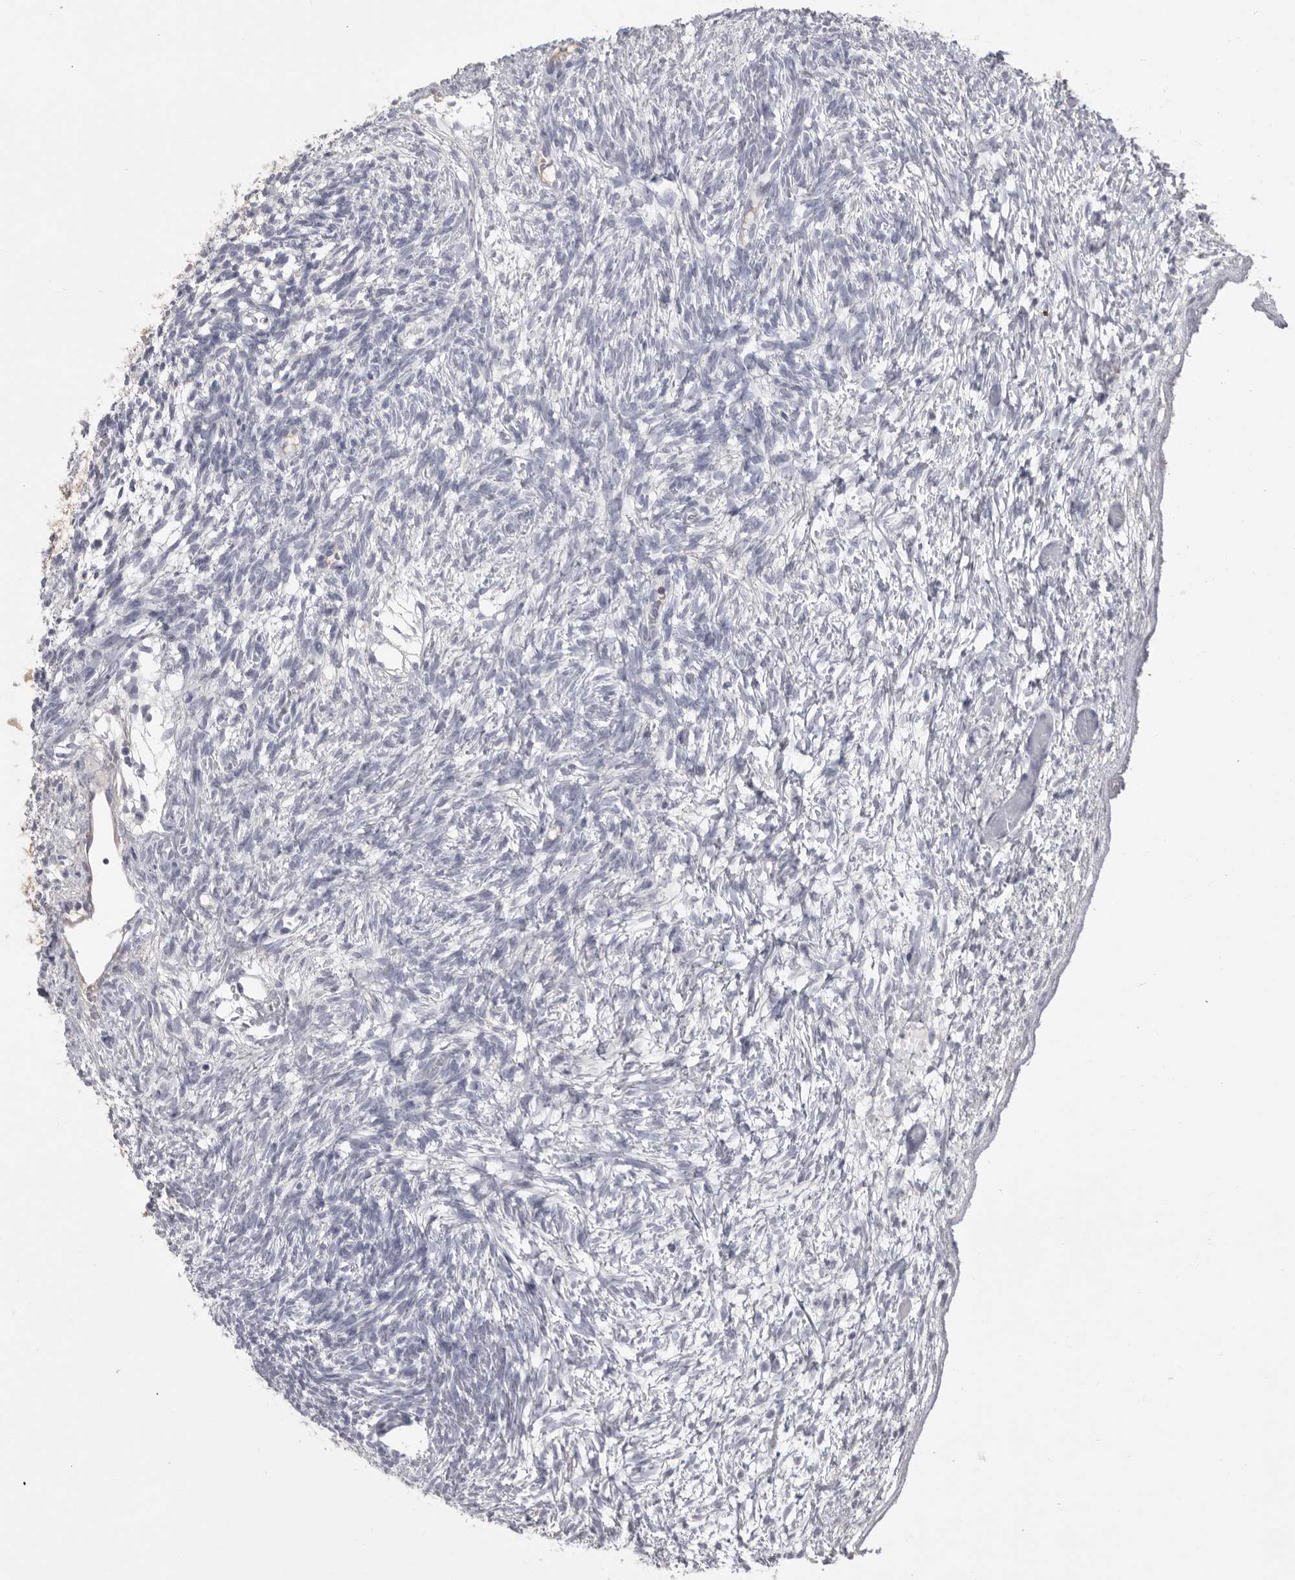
{"staining": {"intensity": "negative", "quantity": "none", "location": "none"}, "tissue": "ovary", "cell_type": "Follicle cells", "image_type": "normal", "snomed": [{"axis": "morphology", "description": "Normal tissue, NOS"}, {"axis": "topography", "description": "Ovary"}], "caption": "This is an IHC histopathology image of unremarkable human ovary. There is no positivity in follicle cells.", "gene": "GNLY", "patient": {"sex": "female", "age": 34}}